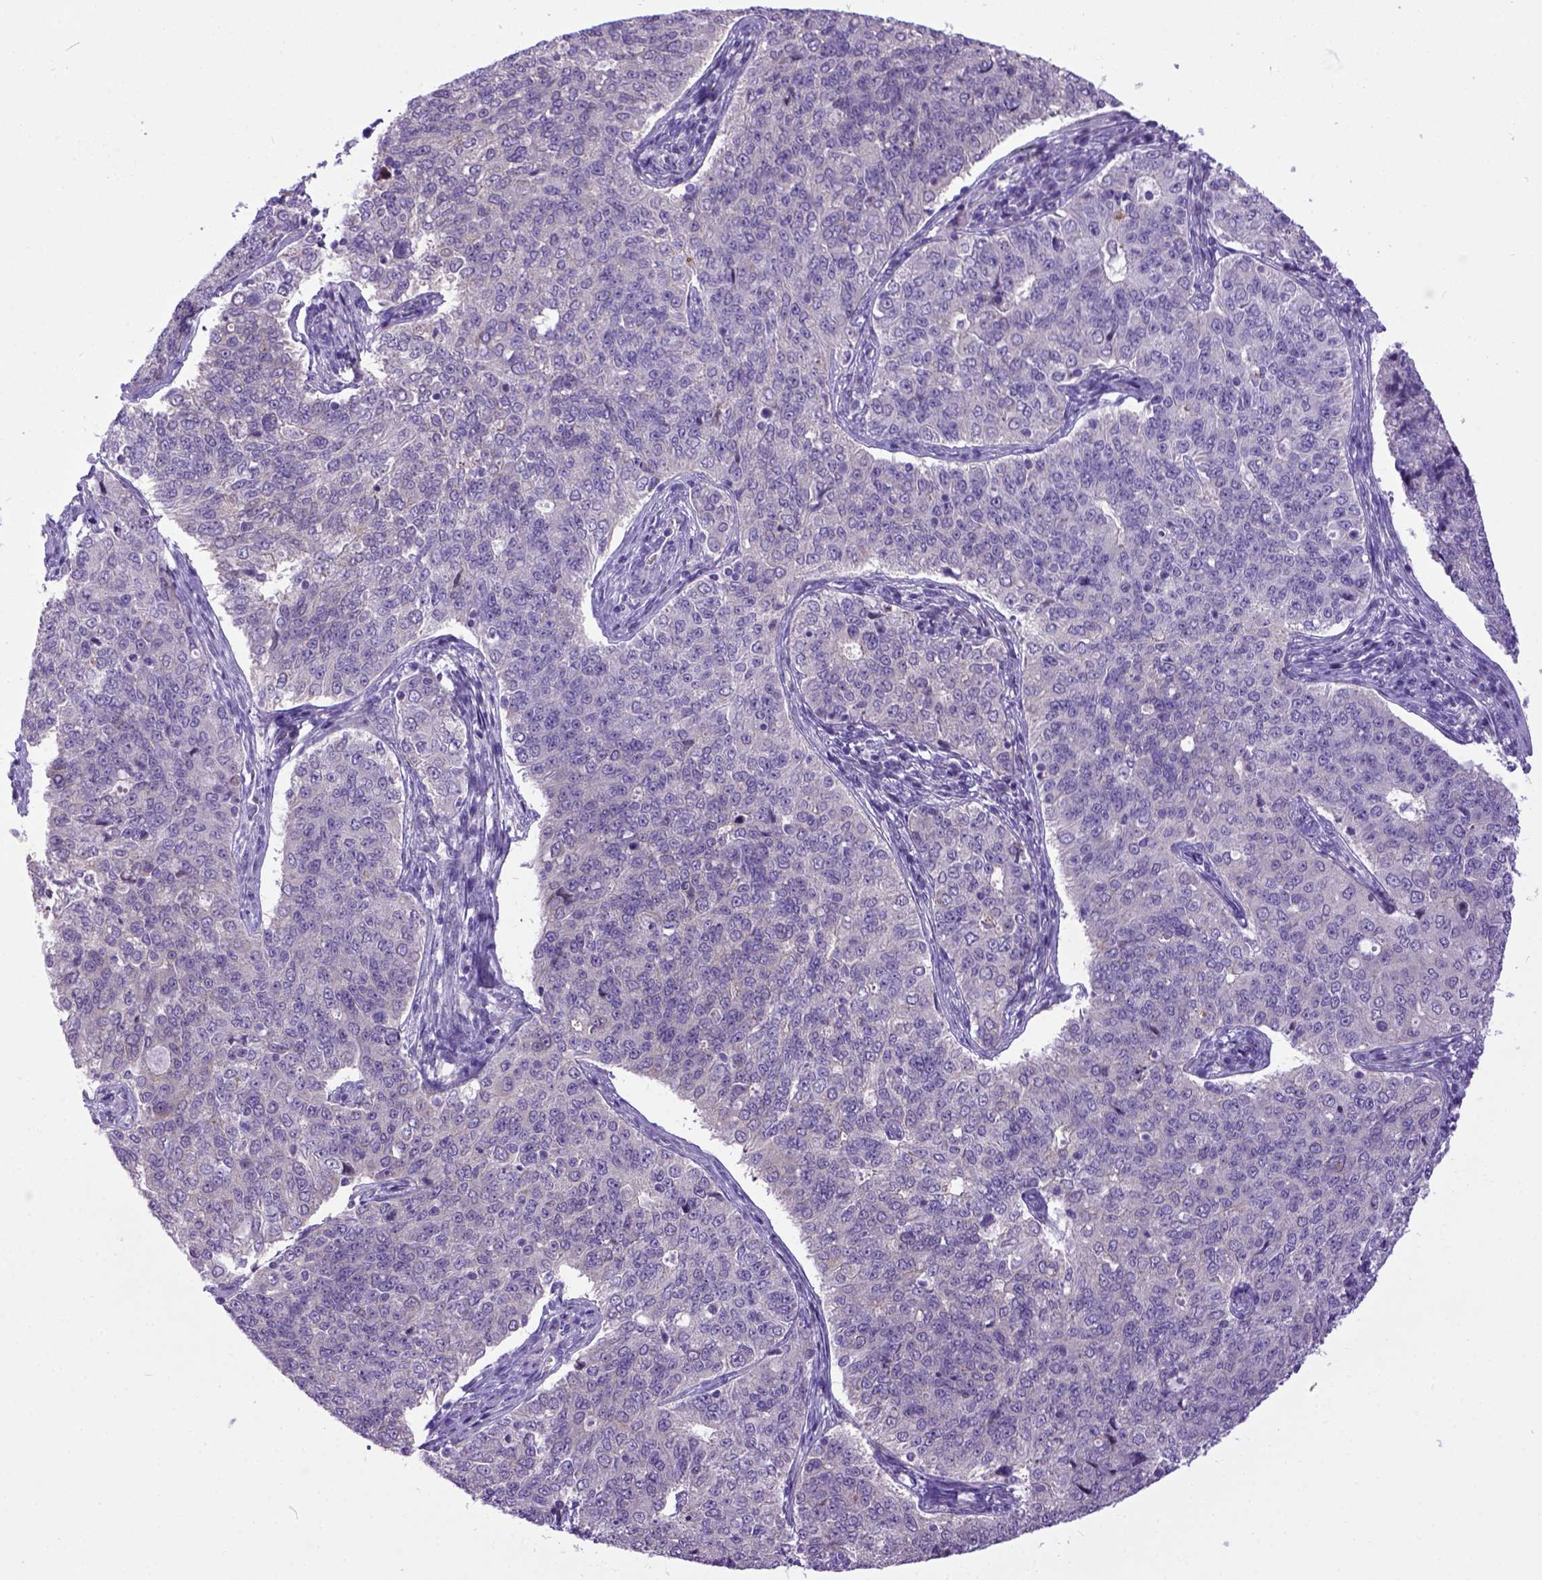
{"staining": {"intensity": "weak", "quantity": "<25%", "location": "cytoplasmic/membranous"}, "tissue": "endometrial cancer", "cell_type": "Tumor cells", "image_type": "cancer", "snomed": [{"axis": "morphology", "description": "Adenocarcinoma, NOS"}, {"axis": "topography", "description": "Endometrium"}], "caption": "This is an IHC image of endometrial adenocarcinoma. There is no staining in tumor cells.", "gene": "NEK5", "patient": {"sex": "female", "age": 43}}